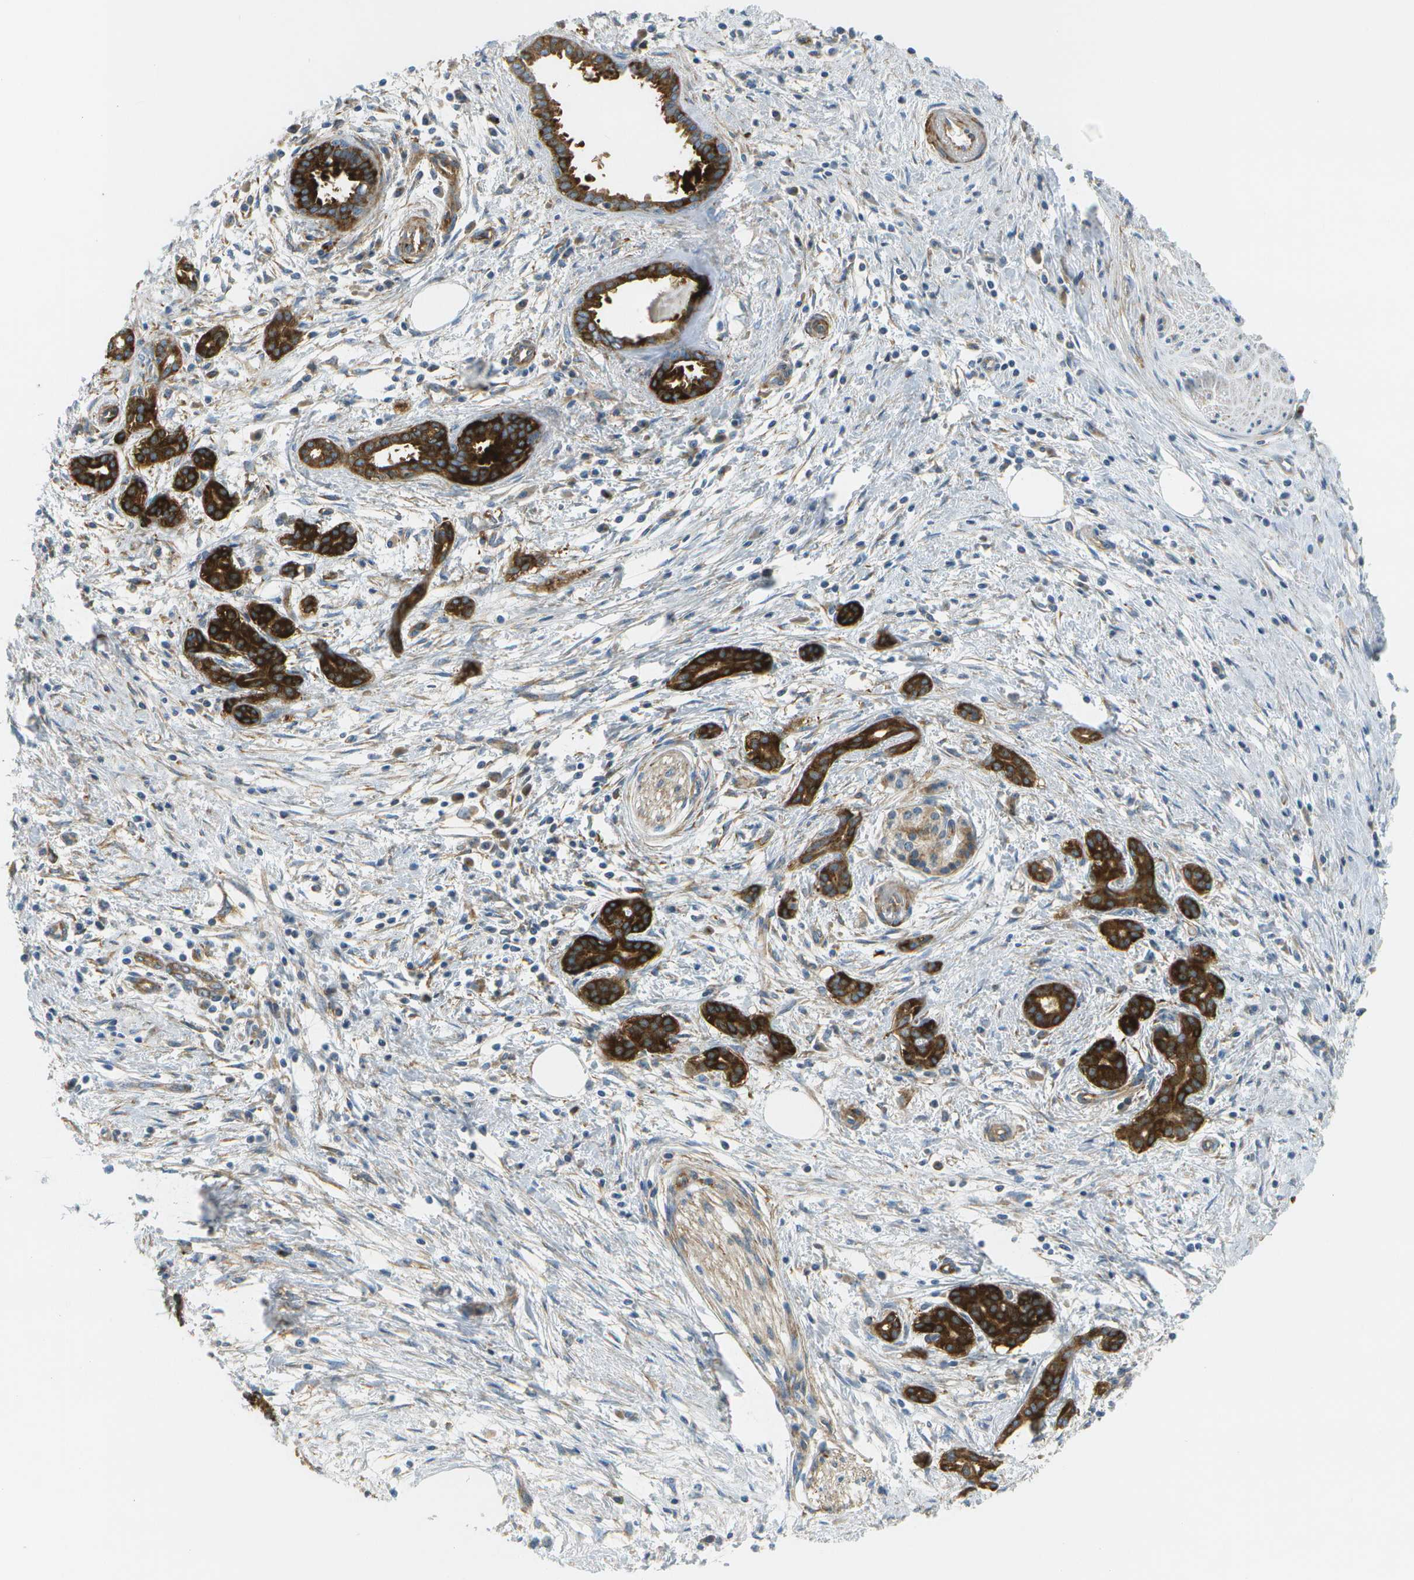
{"staining": {"intensity": "strong", "quantity": ">75%", "location": "cytoplasmic/membranous"}, "tissue": "pancreatic cancer", "cell_type": "Tumor cells", "image_type": "cancer", "snomed": [{"axis": "morphology", "description": "Adenocarcinoma, NOS"}, {"axis": "topography", "description": "Pancreas"}], "caption": "There is high levels of strong cytoplasmic/membranous staining in tumor cells of pancreatic cancer (adenocarcinoma), as demonstrated by immunohistochemical staining (brown color).", "gene": "WNK2", "patient": {"sex": "female", "age": 70}}